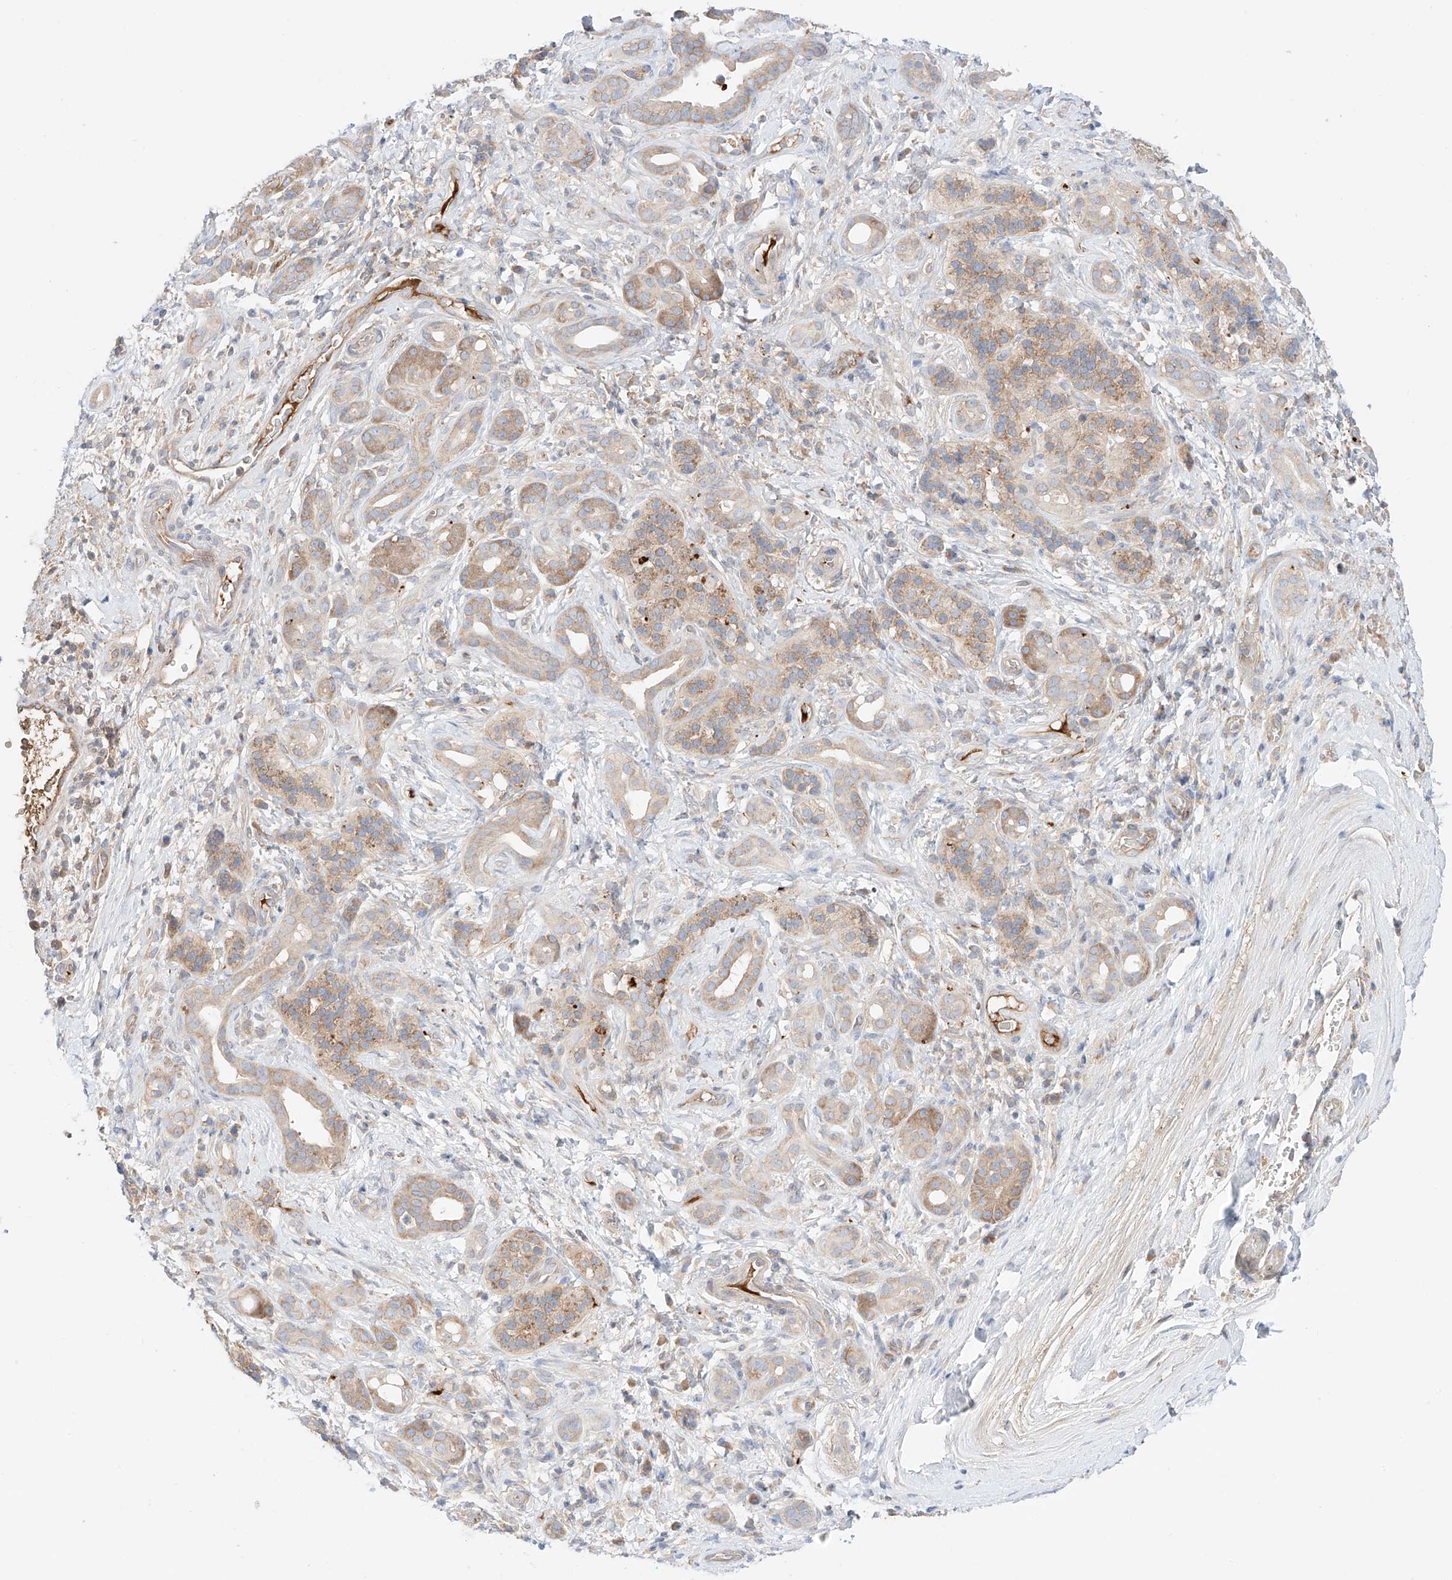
{"staining": {"intensity": "moderate", "quantity": ">75%", "location": "cytoplasmic/membranous"}, "tissue": "pancreatic cancer", "cell_type": "Tumor cells", "image_type": "cancer", "snomed": [{"axis": "morphology", "description": "Adenocarcinoma, NOS"}, {"axis": "topography", "description": "Pancreas"}], "caption": "DAB immunohistochemical staining of pancreatic adenocarcinoma shows moderate cytoplasmic/membranous protein expression in about >75% of tumor cells.", "gene": "PGGT1B", "patient": {"sex": "male", "age": 78}}